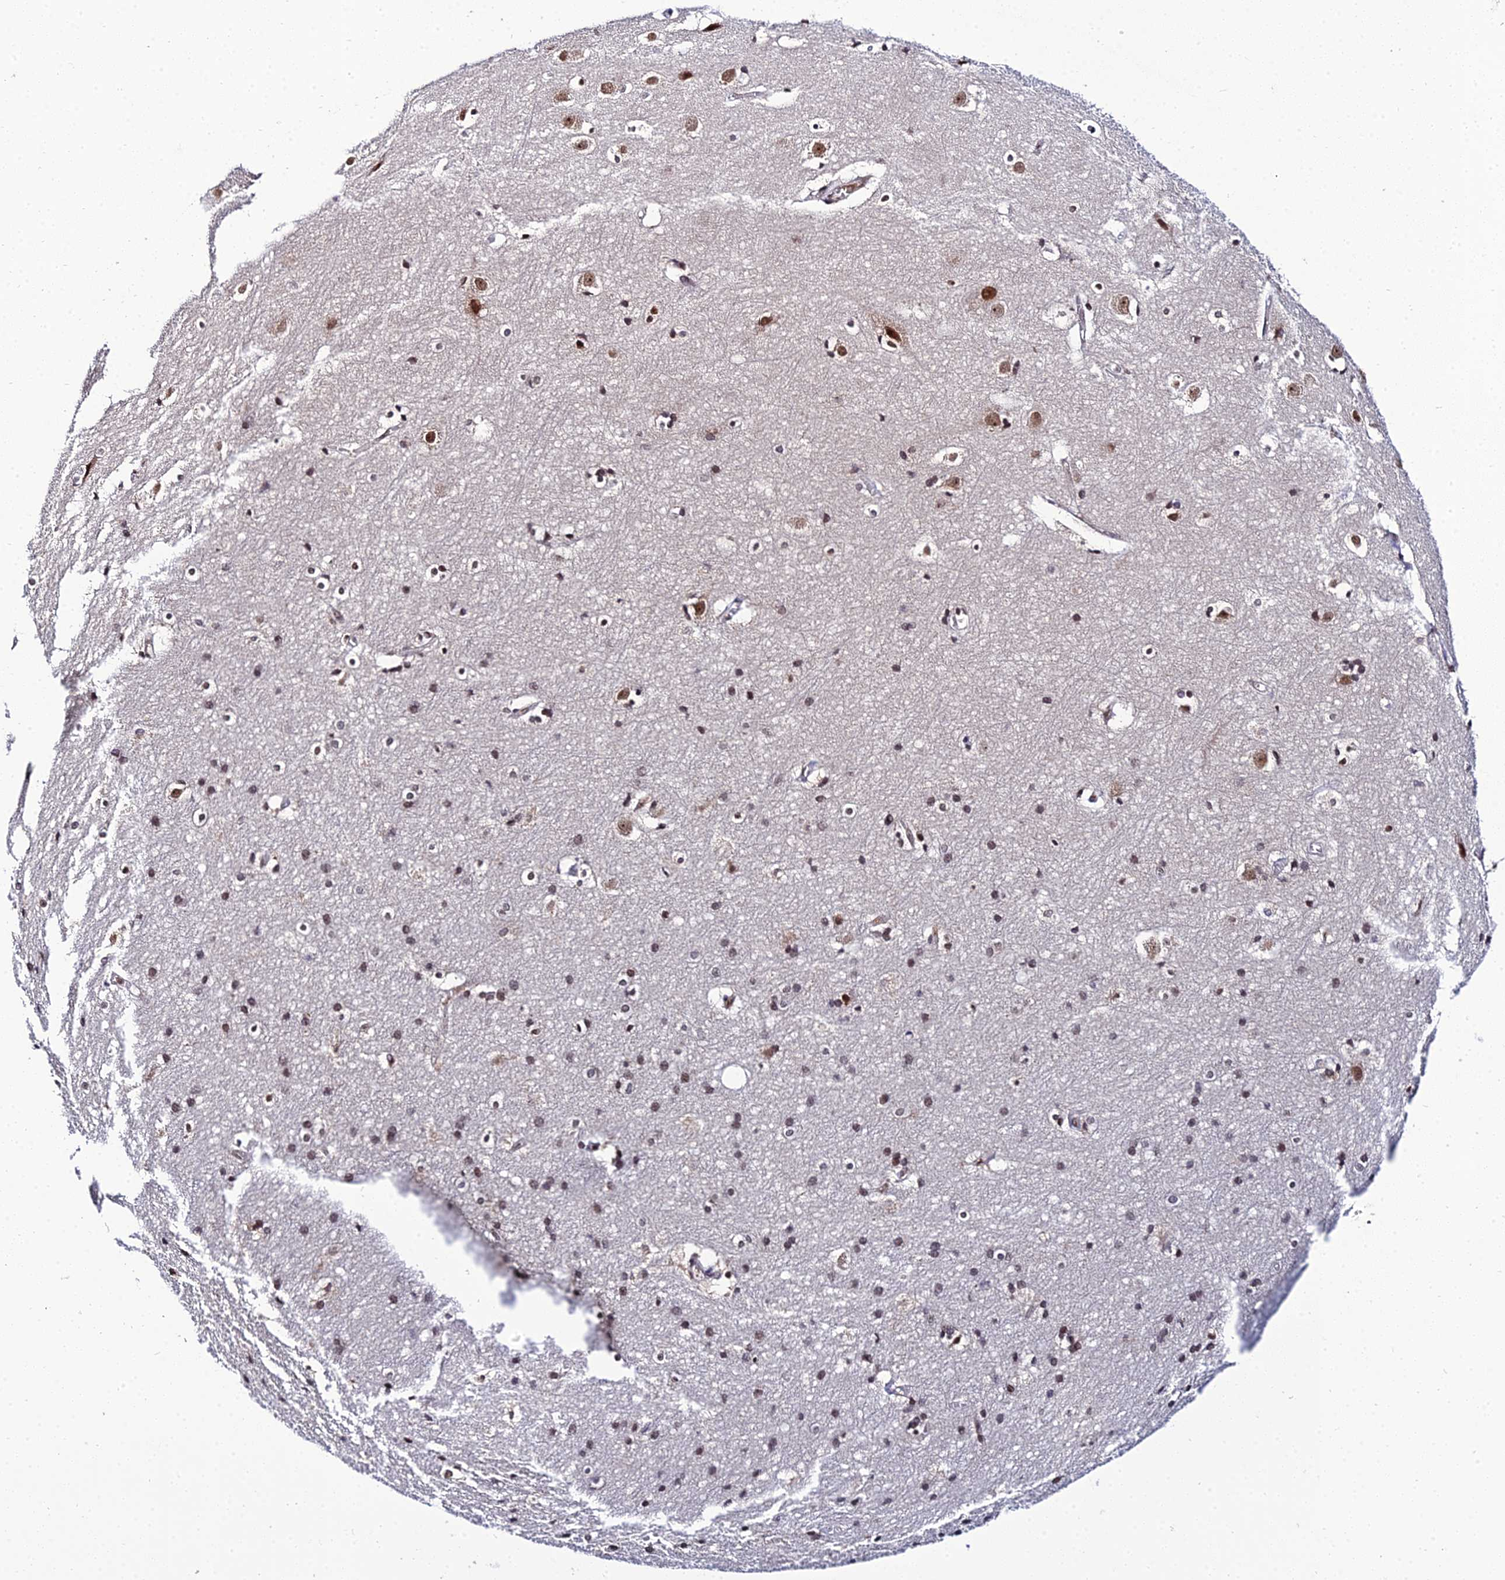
{"staining": {"intensity": "moderate", "quantity": "<25%", "location": "cytoplasmic/membranous,nuclear"}, "tissue": "cerebral cortex", "cell_type": "Endothelial cells", "image_type": "normal", "snomed": [{"axis": "morphology", "description": "Normal tissue, NOS"}, {"axis": "topography", "description": "Cerebral cortex"}], "caption": "Immunohistochemistry (IHC) (DAB) staining of unremarkable cerebral cortex shows moderate cytoplasmic/membranous,nuclear protein expression in approximately <25% of endothelial cells.", "gene": "EXOSC3", "patient": {"sex": "male", "age": 54}}